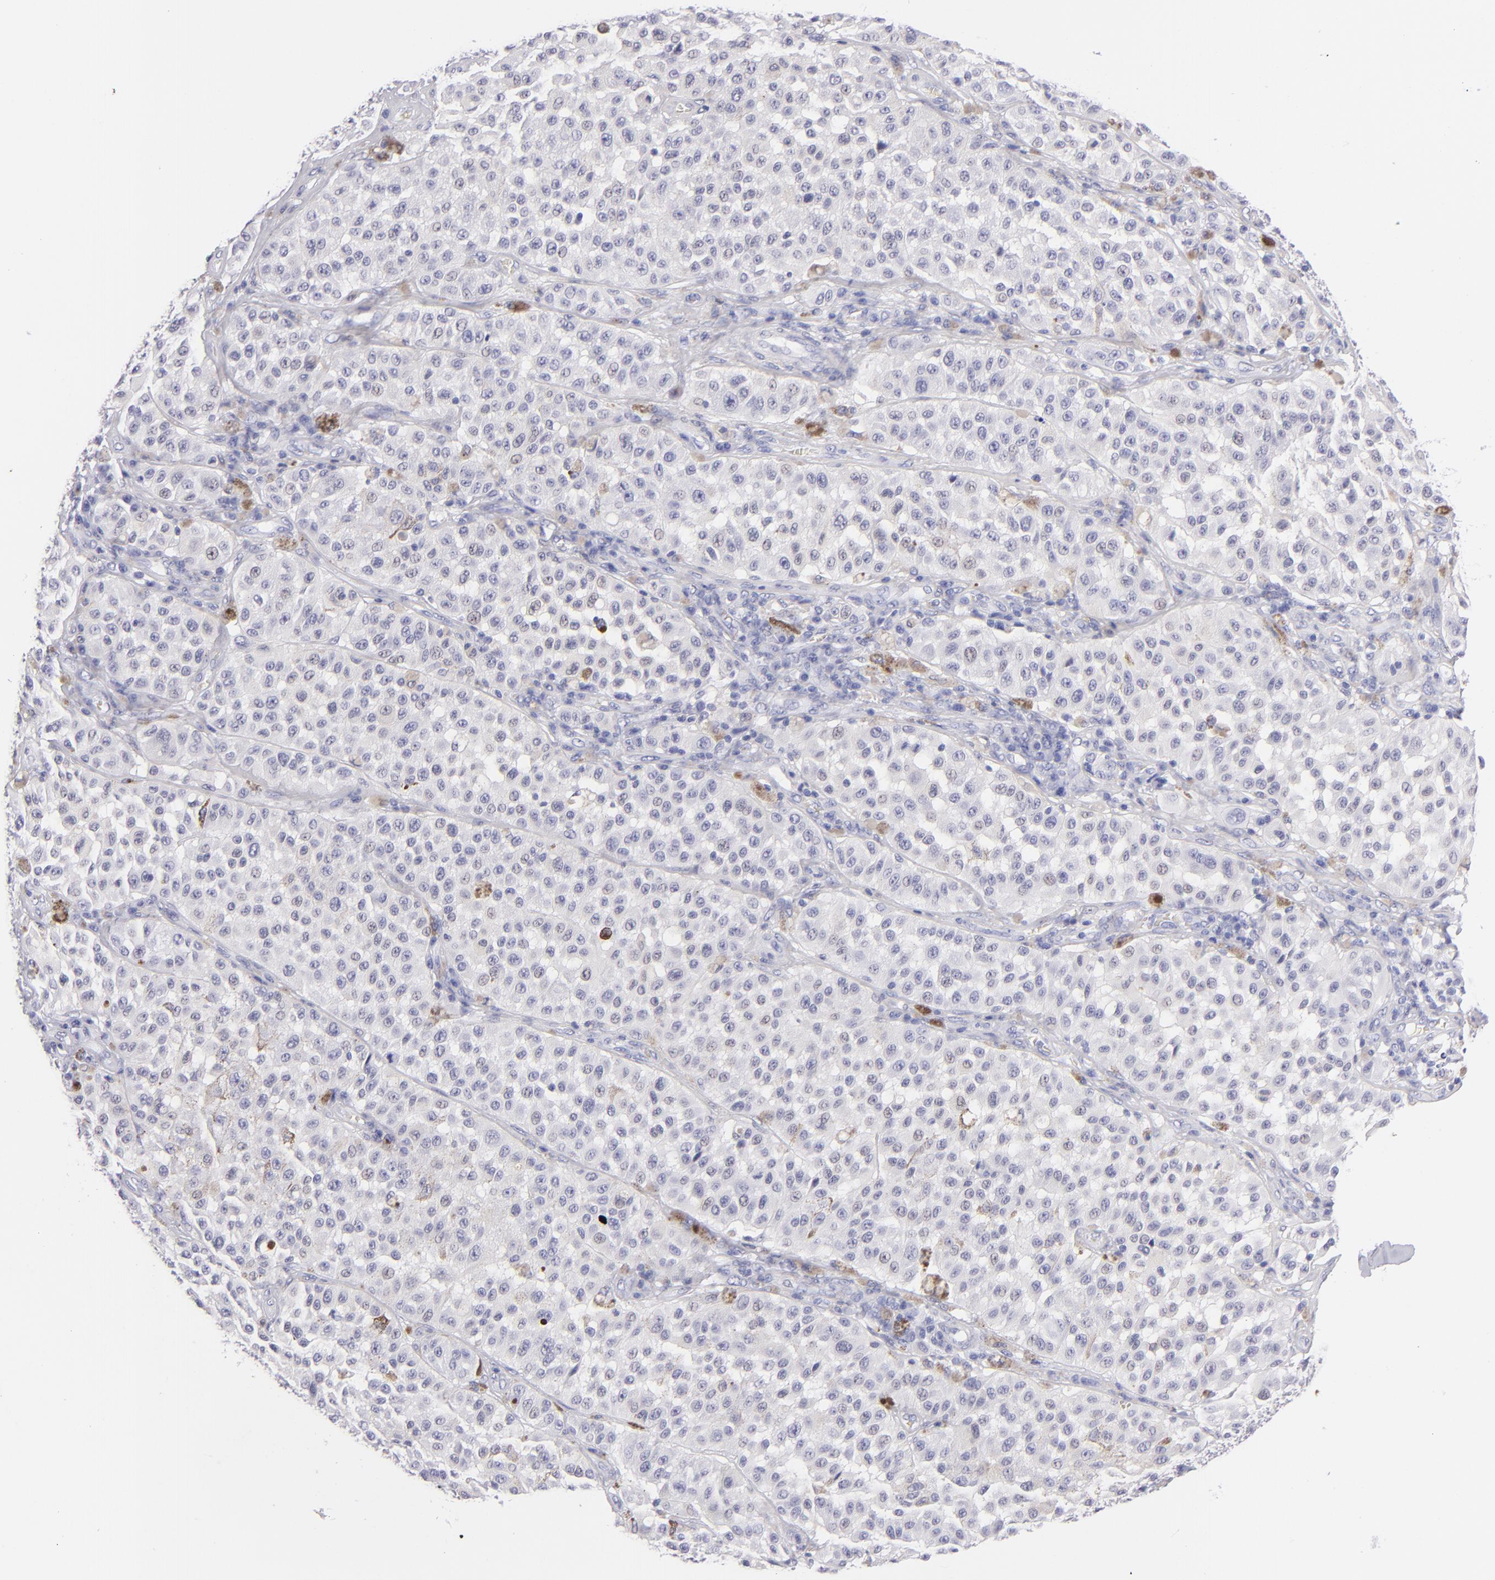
{"staining": {"intensity": "negative", "quantity": "none", "location": "none"}, "tissue": "melanoma", "cell_type": "Tumor cells", "image_type": "cancer", "snomed": [{"axis": "morphology", "description": "Malignant melanoma, NOS"}, {"axis": "topography", "description": "Skin"}], "caption": "Protein analysis of malignant melanoma reveals no significant positivity in tumor cells. The staining was performed using DAB to visualize the protein expression in brown, while the nuclei were stained in blue with hematoxylin (Magnification: 20x).", "gene": "PRPH", "patient": {"sex": "female", "age": 64}}